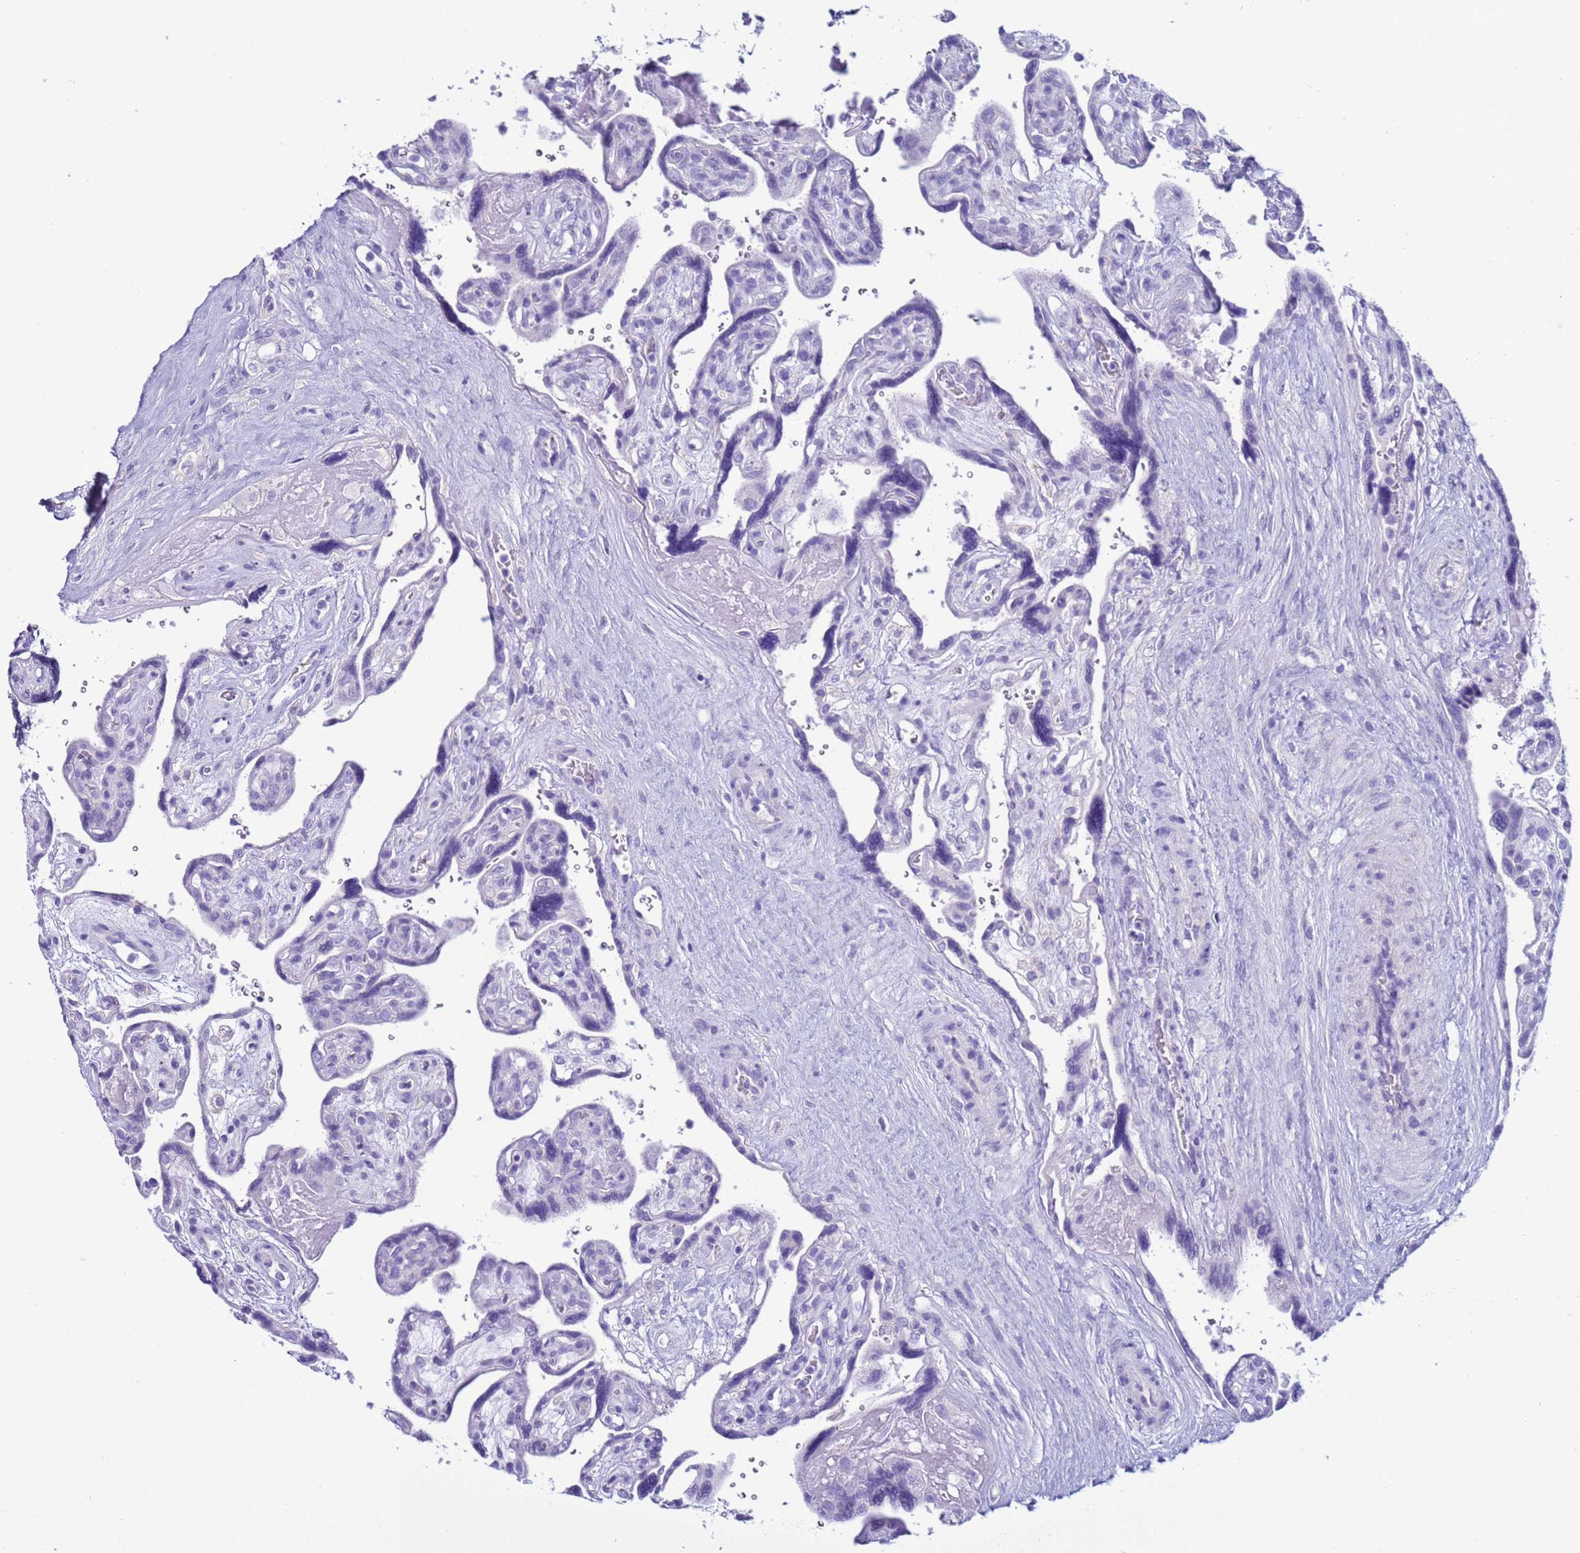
{"staining": {"intensity": "negative", "quantity": "none", "location": "none"}, "tissue": "placenta", "cell_type": "Decidual cells", "image_type": "normal", "snomed": [{"axis": "morphology", "description": "Normal tissue, NOS"}, {"axis": "topography", "description": "Placenta"}], "caption": "Immunohistochemistry (IHC) of unremarkable human placenta exhibits no staining in decidual cells. Nuclei are stained in blue.", "gene": "CST1", "patient": {"sex": "female", "age": 39}}